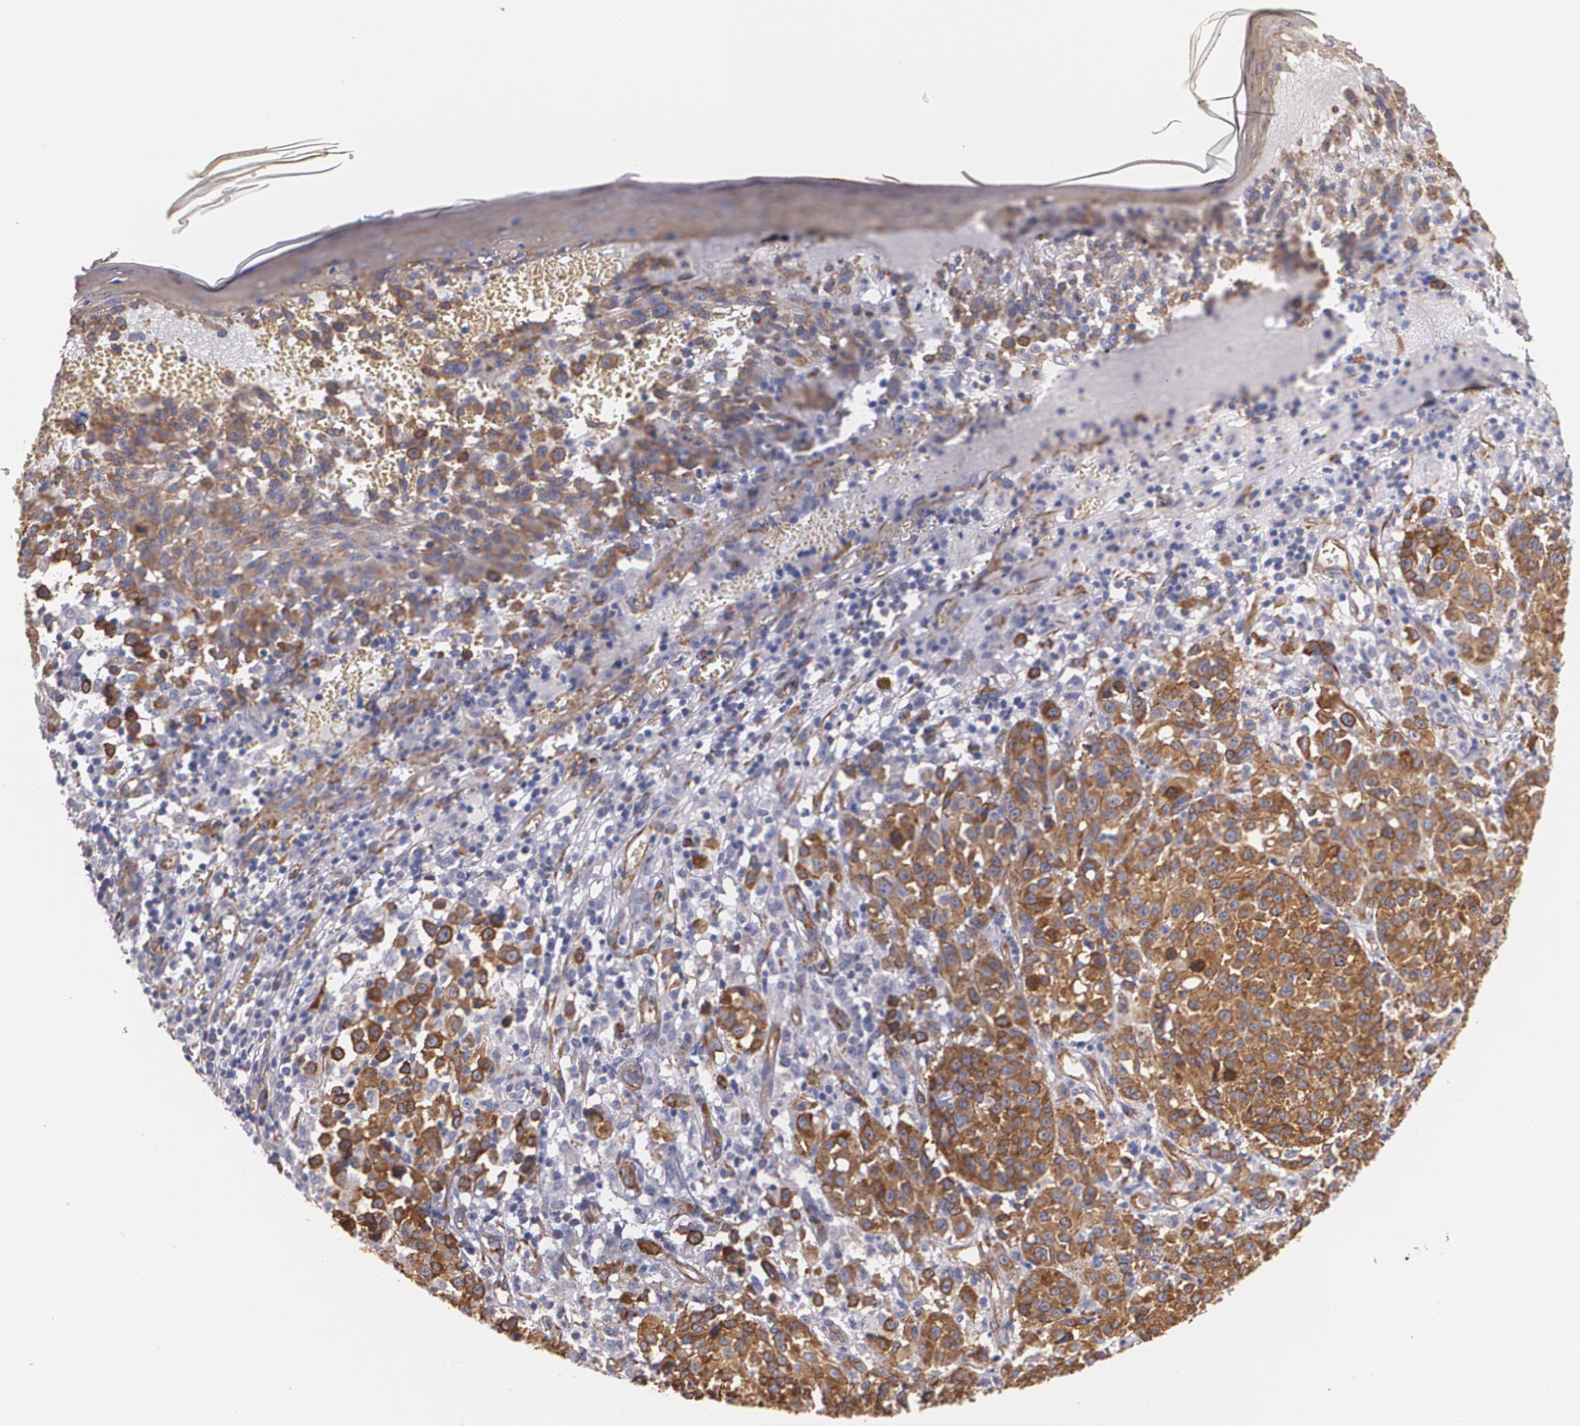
{"staining": {"intensity": "strong", "quantity": ">75%", "location": "cytoplasmic/membranous"}, "tissue": "melanoma", "cell_type": "Tumor cells", "image_type": "cancer", "snomed": [{"axis": "morphology", "description": "Malignant melanoma, NOS"}, {"axis": "topography", "description": "Skin"}], "caption": "Immunohistochemistry histopathology image of neoplastic tissue: human melanoma stained using IHC displays high levels of strong protein expression localized specifically in the cytoplasmic/membranous of tumor cells, appearing as a cytoplasmic/membranous brown color.", "gene": "TJP1", "patient": {"sex": "female", "age": 49}}